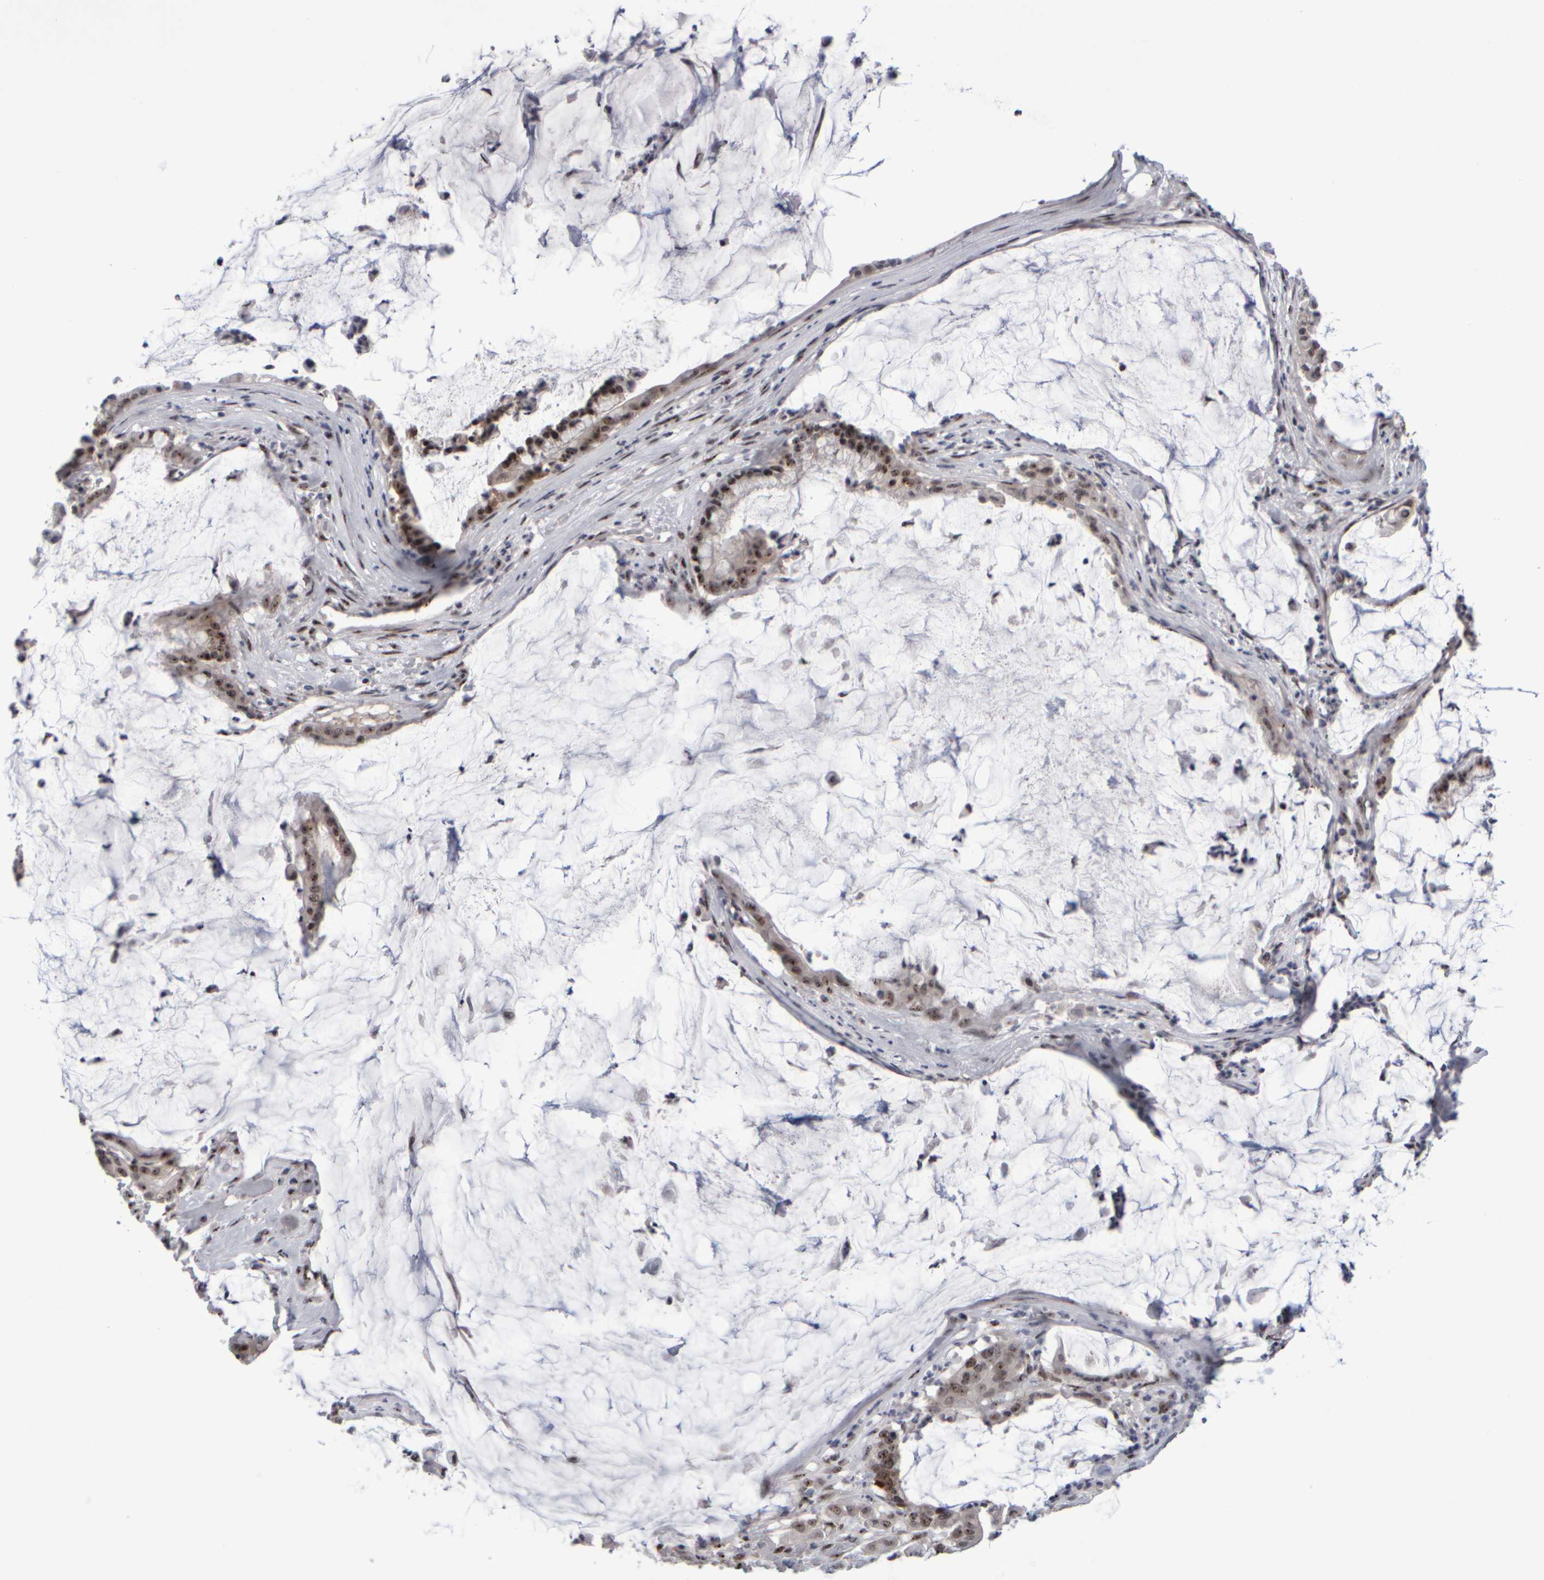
{"staining": {"intensity": "moderate", "quantity": ">75%", "location": "cytoplasmic/membranous,nuclear"}, "tissue": "pancreatic cancer", "cell_type": "Tumor cells", "image_type": "cancer", "snomed": [{"axis": "morphology", "description": "Adenocarcinoma, NOS"}, {"axis": "topography", "description": "Pancreas"}], "caption": "Protein staining displays moderate cytoplasmic/membranous and nuclear expression in approximately >75% of tumor cells in pancreatic adenocarcinoma.", "gene": "SURF6", "patient": {"sex": "male", "age": 41}}